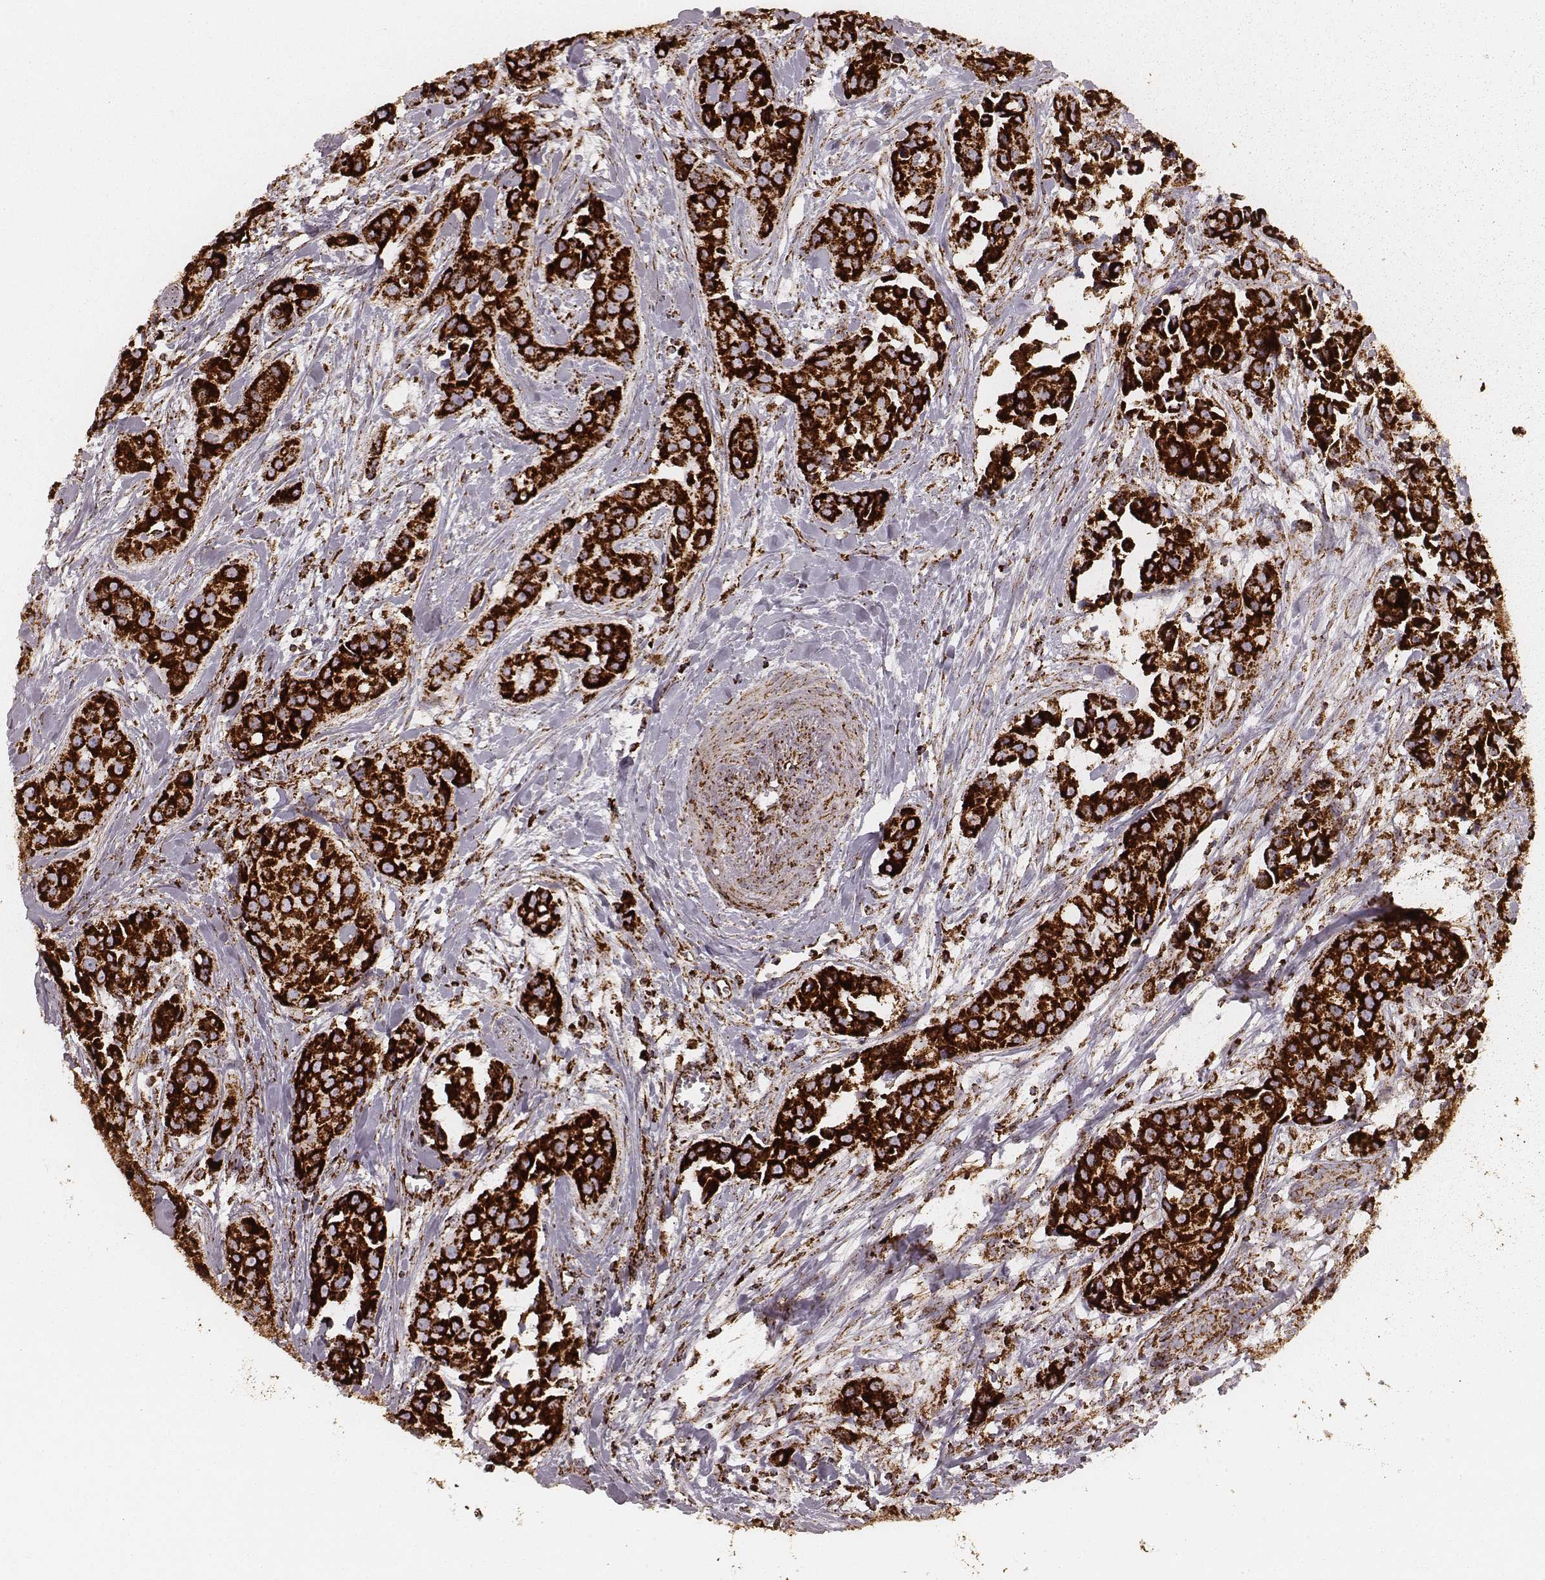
{"staining": {"intensity": "strong", "quantity": ">75%", "location": "cytoplasmic/membranous"}, "tissue": "head and neck cancer", "cell_type": "Tumor cells", "image_type": "cancer", "snomed": [{"axis": "morphology", "description": "Adenocarcinoma, NOS"}, {"axis": "topography", "description": "Head-Neck"}], "caption": "Immunohistochemistry (DAB (3,3'-diaminobenzidine)) staining of head and neck cancer exhibits strong cytoplasmic/membranous protein positivity in about >75% of tumor cells.", "gene": "CS", "patient": {"sex": "male", "age": 76}}